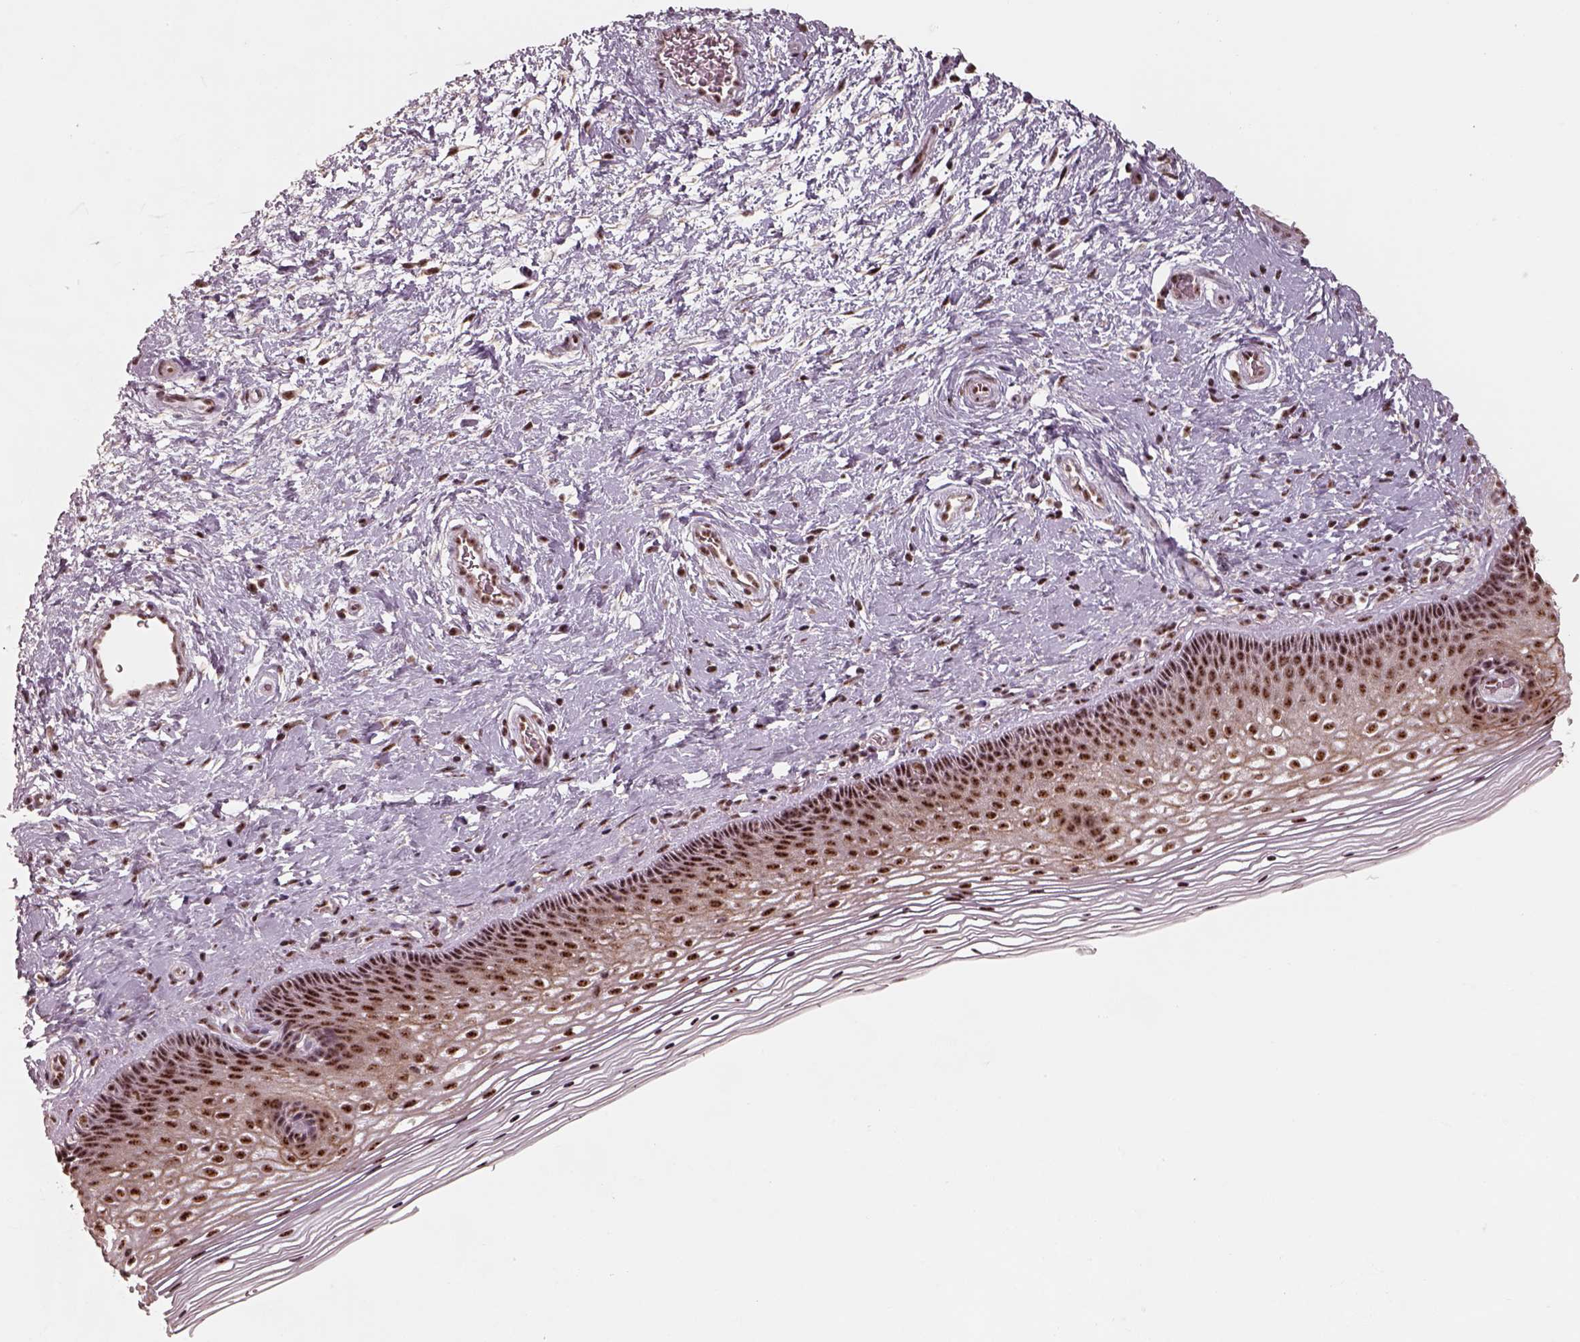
{"staining": {"intensity": "strong", "quantity": ">75%", "location": "nuclear"}, "tissue": "cervix", "cell_type": "Glandular cells", "image_type": "normal", "snomed": [{"axis": "morphology", "description": "Normal tissue, NOS"}, {"axis": "topography", "description": "Cervix"}], "caption": "Strong nuclear expression is seen in approximately >75% of glandular cells in normal cervix.", "gene": "ATXN7L3", "patient": {"sex": "female", "age": 34}}